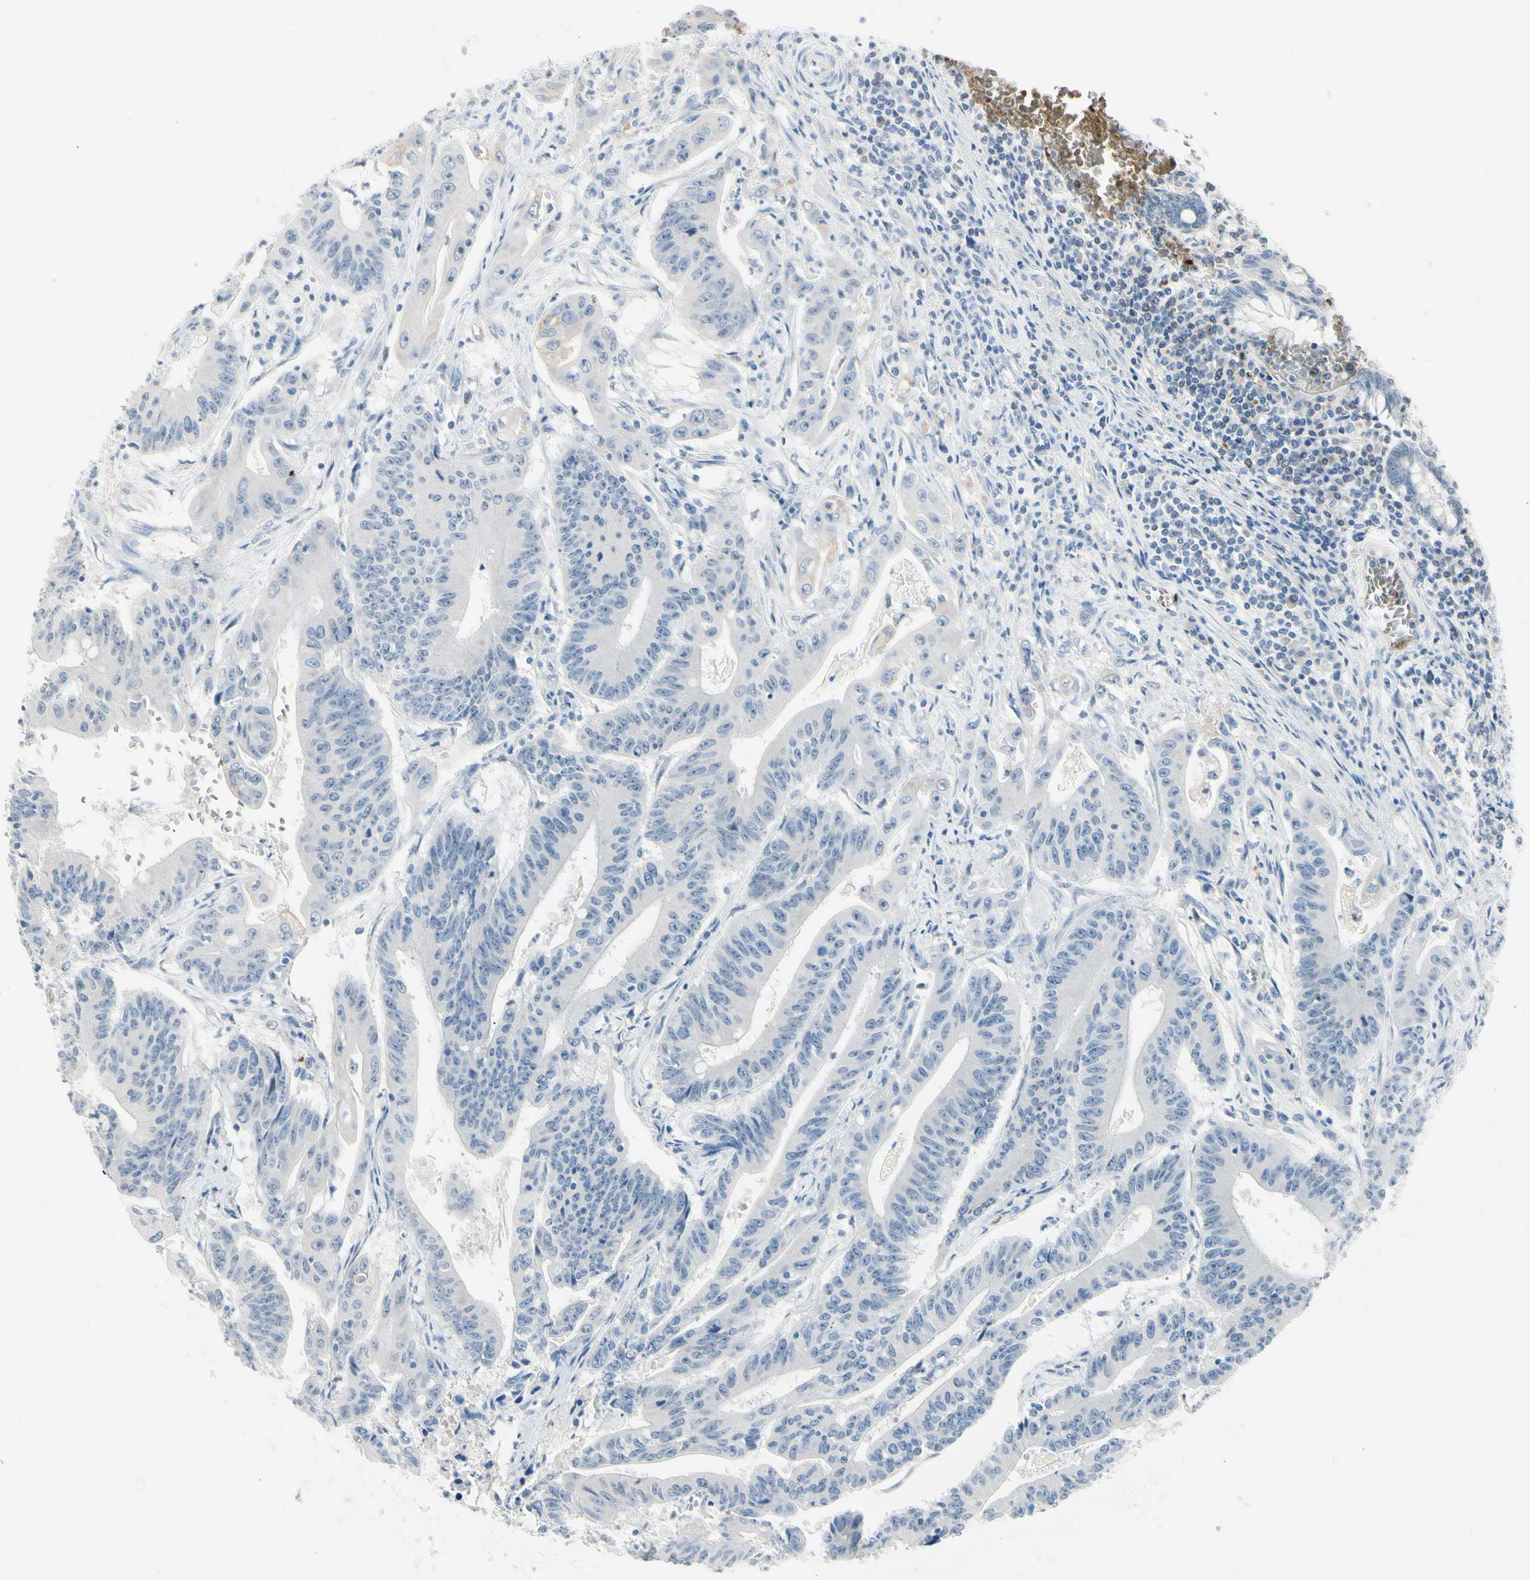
{"staining": {"intensity": "negative", "quantity": "none", "location": "none"}, "tissue": "colorectal cancer", "cell_type": "Tumor cells", "image_type": "cancer", "snomed": [{"axis": "morphology", "description": "Adenocarcinoma, NOS"}, {"axis": "topography", "description": "Colon"}], "caption": "DAB immunohistochemical staining of adenocarcinoma (colorectal) shows no significant staining in tumor cells. Brightfield microscopy of IHC stained with DAB (3,3'-diaminobenzidine) (brown) and hematoxylin (blue), captured at high magnification.", "gene": "CA1", "patient": {"sex": "male", "age": 45}}